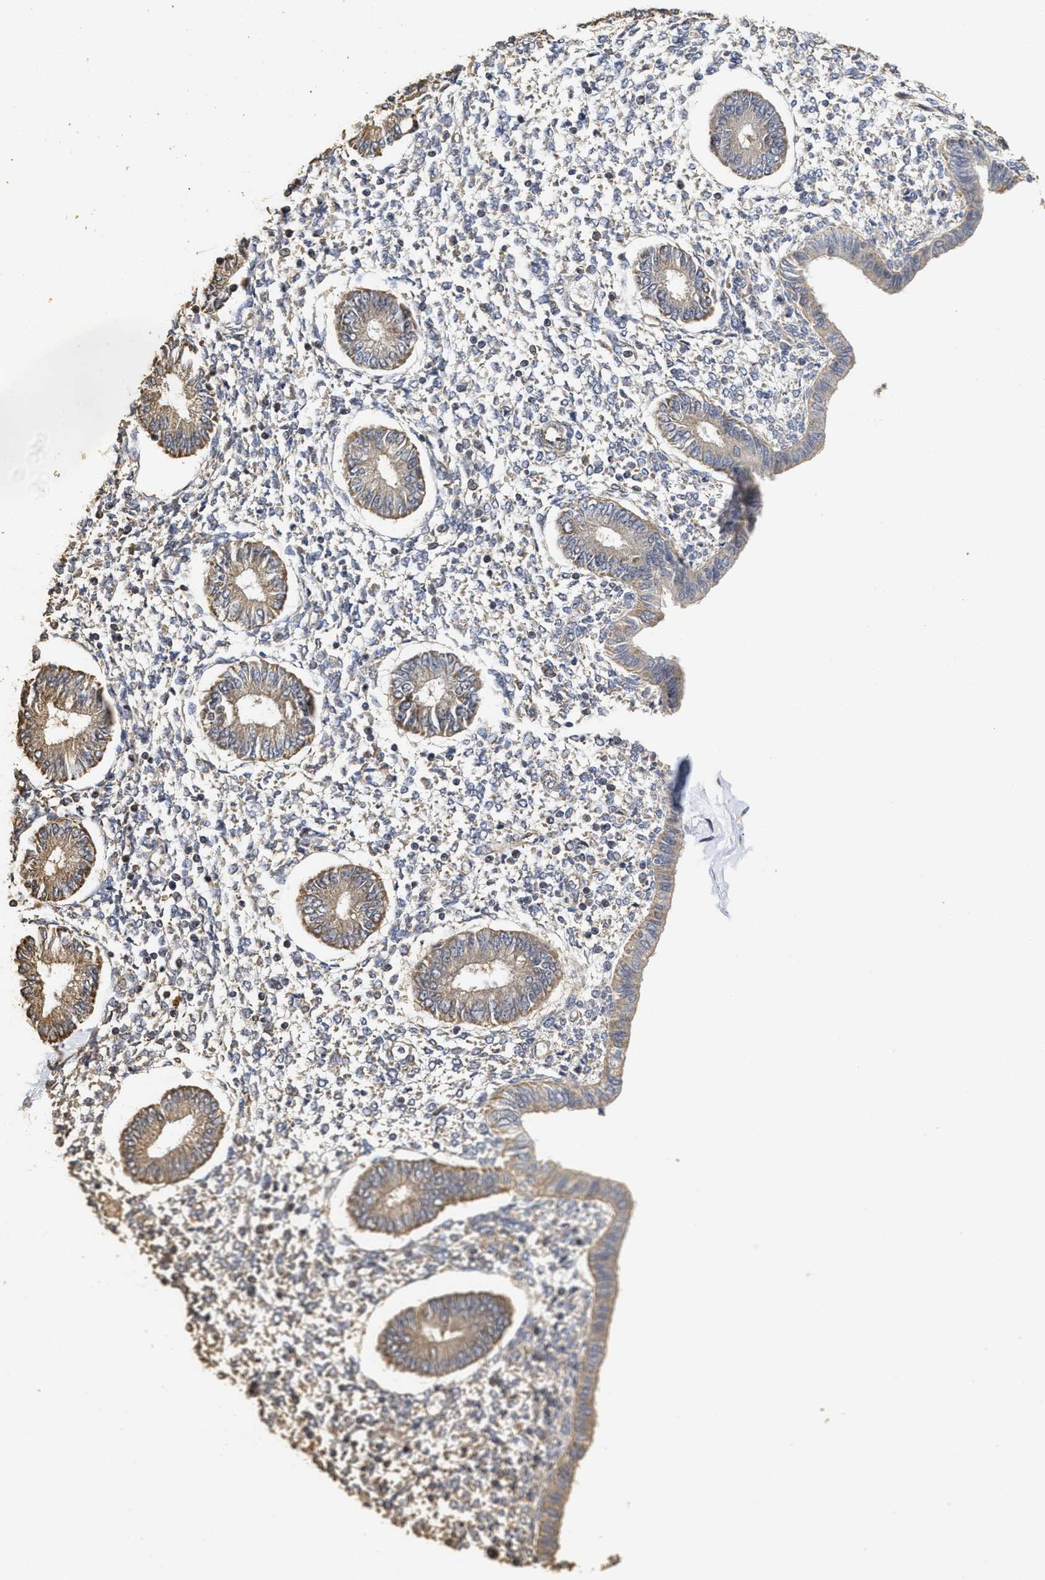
{"staining": {"intensity": "negative", "quantity": "none", "location": "none"}, "tissue": "endometrium", "cell_type": "Cells in endometrial stroma", "image_type": "normal", "snomed": [{"axis": "morphology", "description": "Normal tissue, NOS"}, {"axis": "topography", "description": "Endometrium"}], "caption": "High power microscopy micrograph of an IHC photomicrograph of unremarkable endometrium, revealing no significant positivity in cells in endometrial stroma.", "gene": "NAV1", "patient": {"sex": "female", "age": 50}}